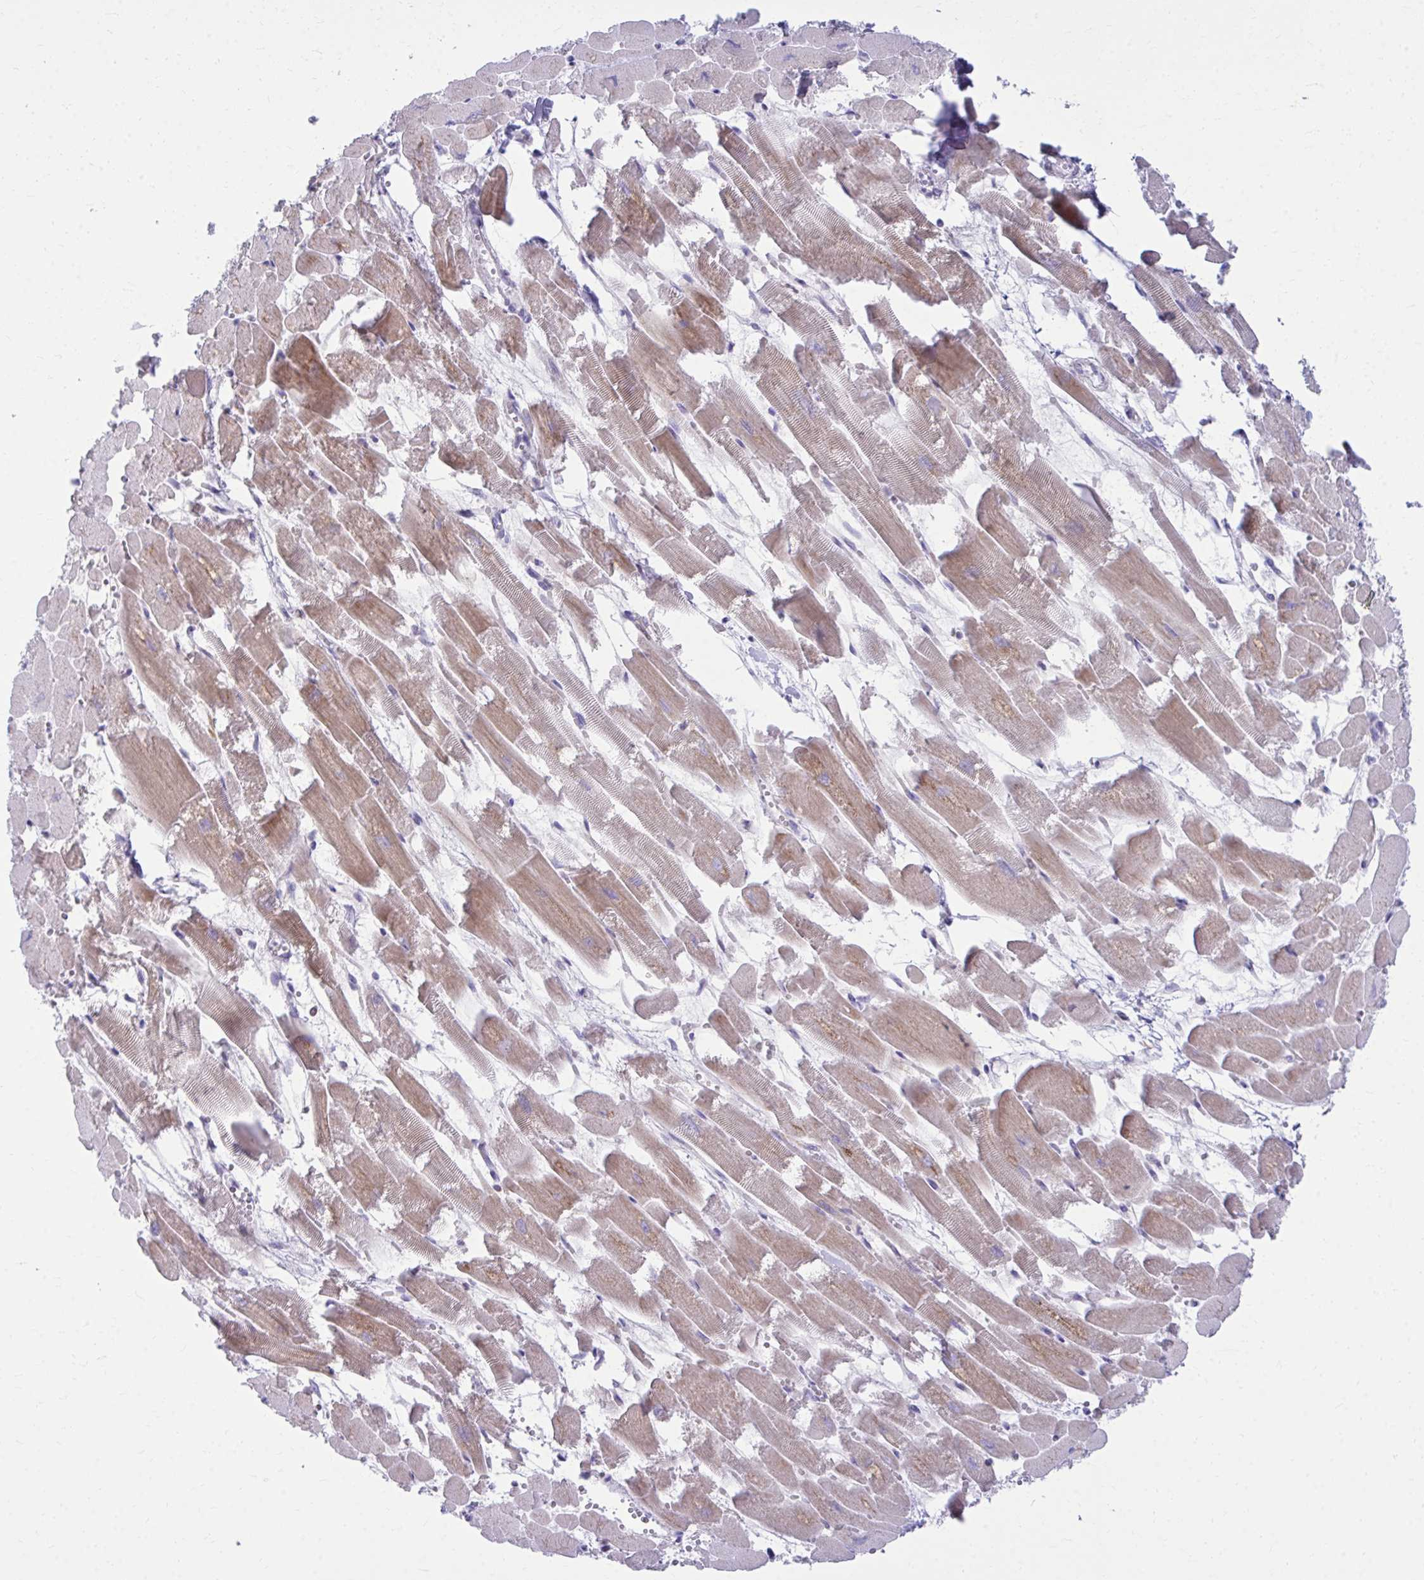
{"staining": {"intensity": "moderate", "quantity": ">75%", "location": "cytoplasmic/membranous"}, "tissue": "heart muscle", "cell_type": "Cardiomyocytes", "image_type": "normal", "snomed": [{"axis": "morphology", "description": "Normal tissue, NOS"}, {"axis": "topography", "description": "Heart"}], "caption": "Immunohistochemical staining of benign human heart muscle exhibits medium levels of moderate cytoplasmic/membranous expression in about >75% of cardiomyocytes.", "gene": "OR7A5", "patient": {"sex": "female", "age": 52}}